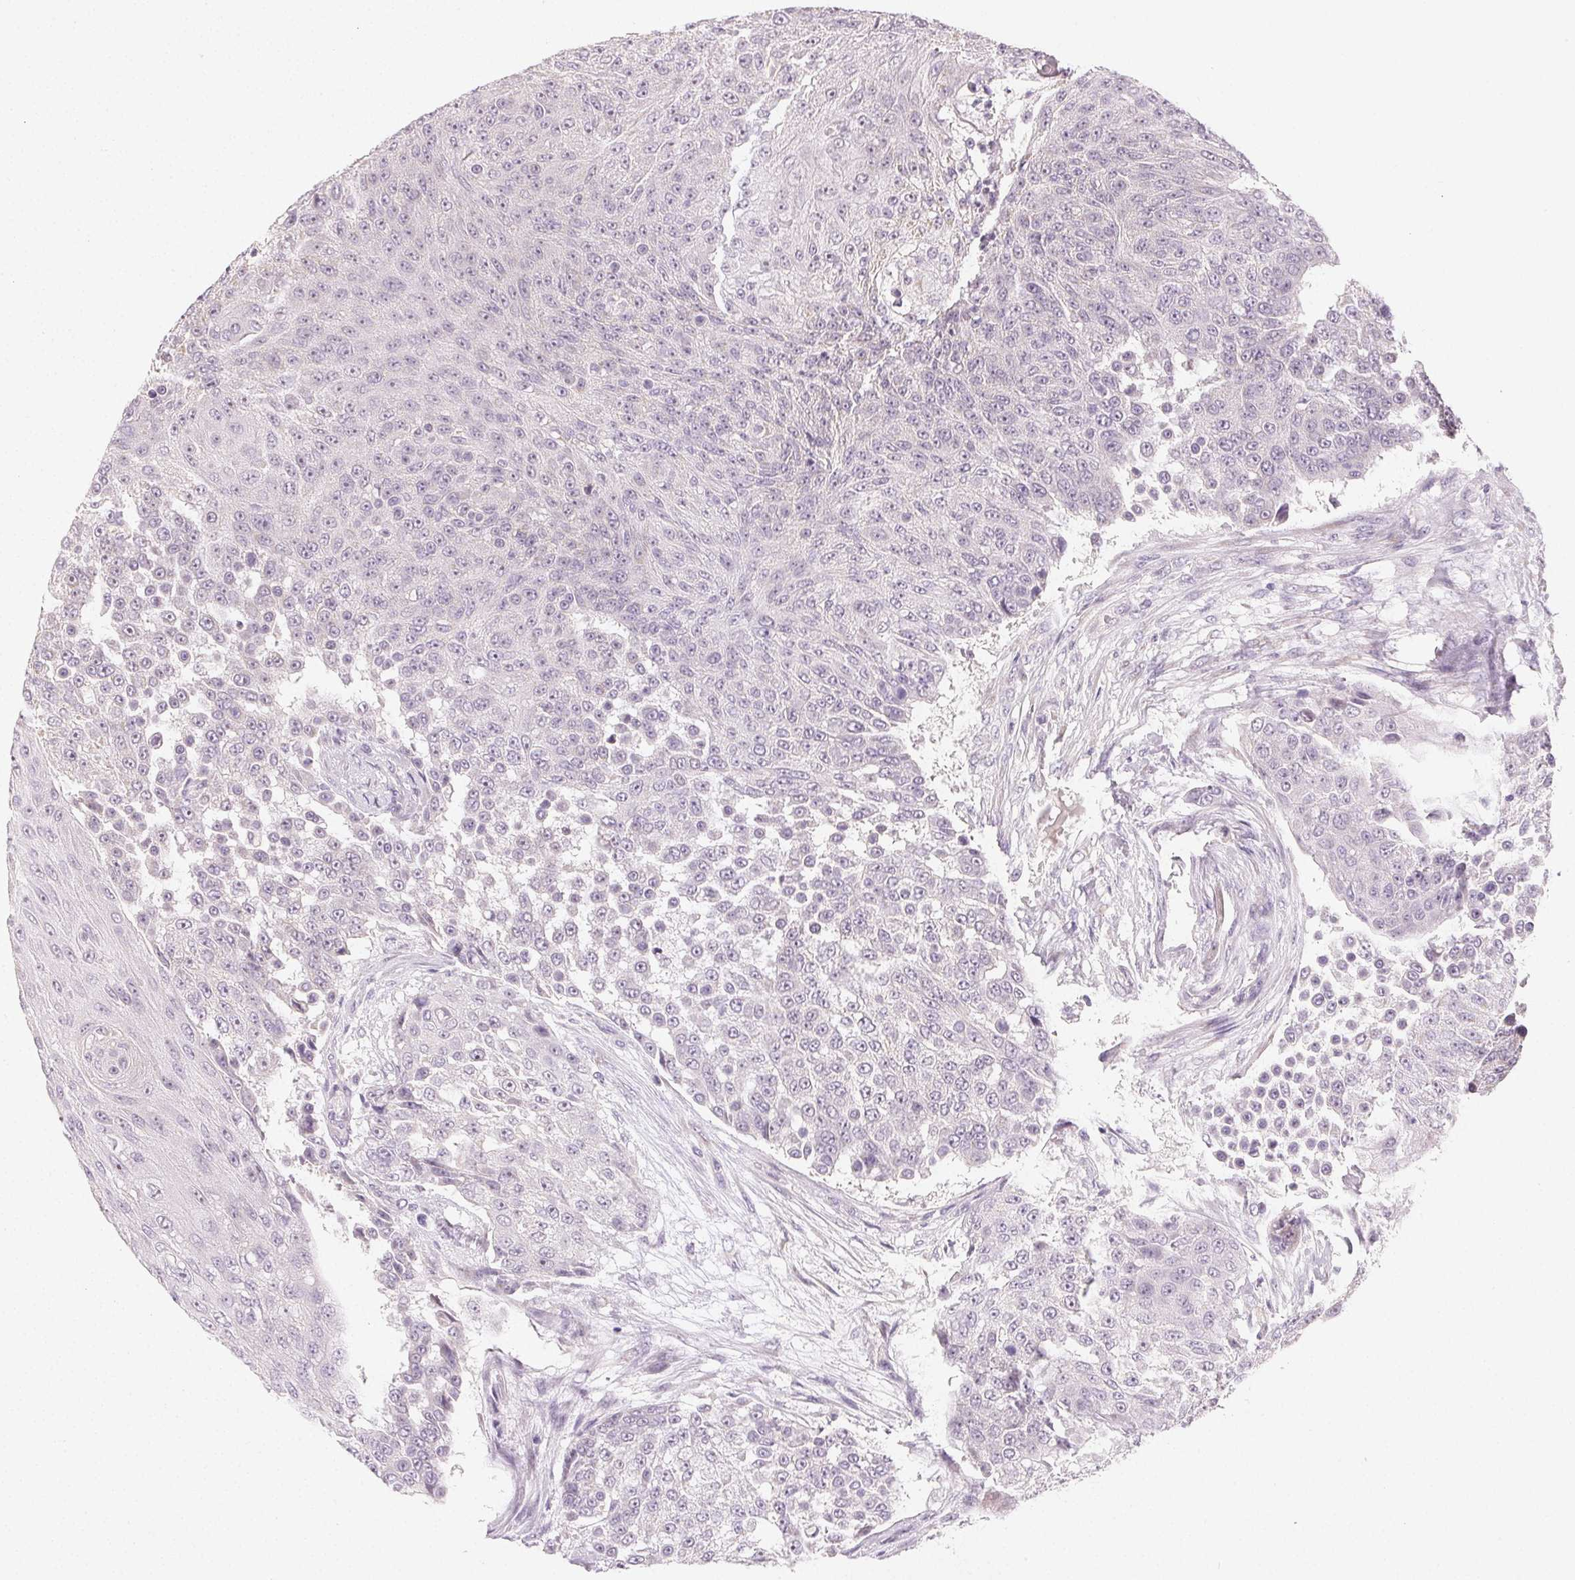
{"staining": {"intensity": "negative", "quantity": "none", "location": "none"}, "tissue": "urothelial cancer", "cell_type": "Tumor cells", "image_type": "cancer", "snomed": [{"axis": "morphology", "description": "Urothelial carcinoma, High grade"}, {"axis": "topography", "description": "Urinary bladder"}], "caption": "This is an IHC micrograph of human urothelial cancer. There is no expression in tumor cells.", "gene": "MYBL1", "patient": {"sex": "female", "age": 63}}